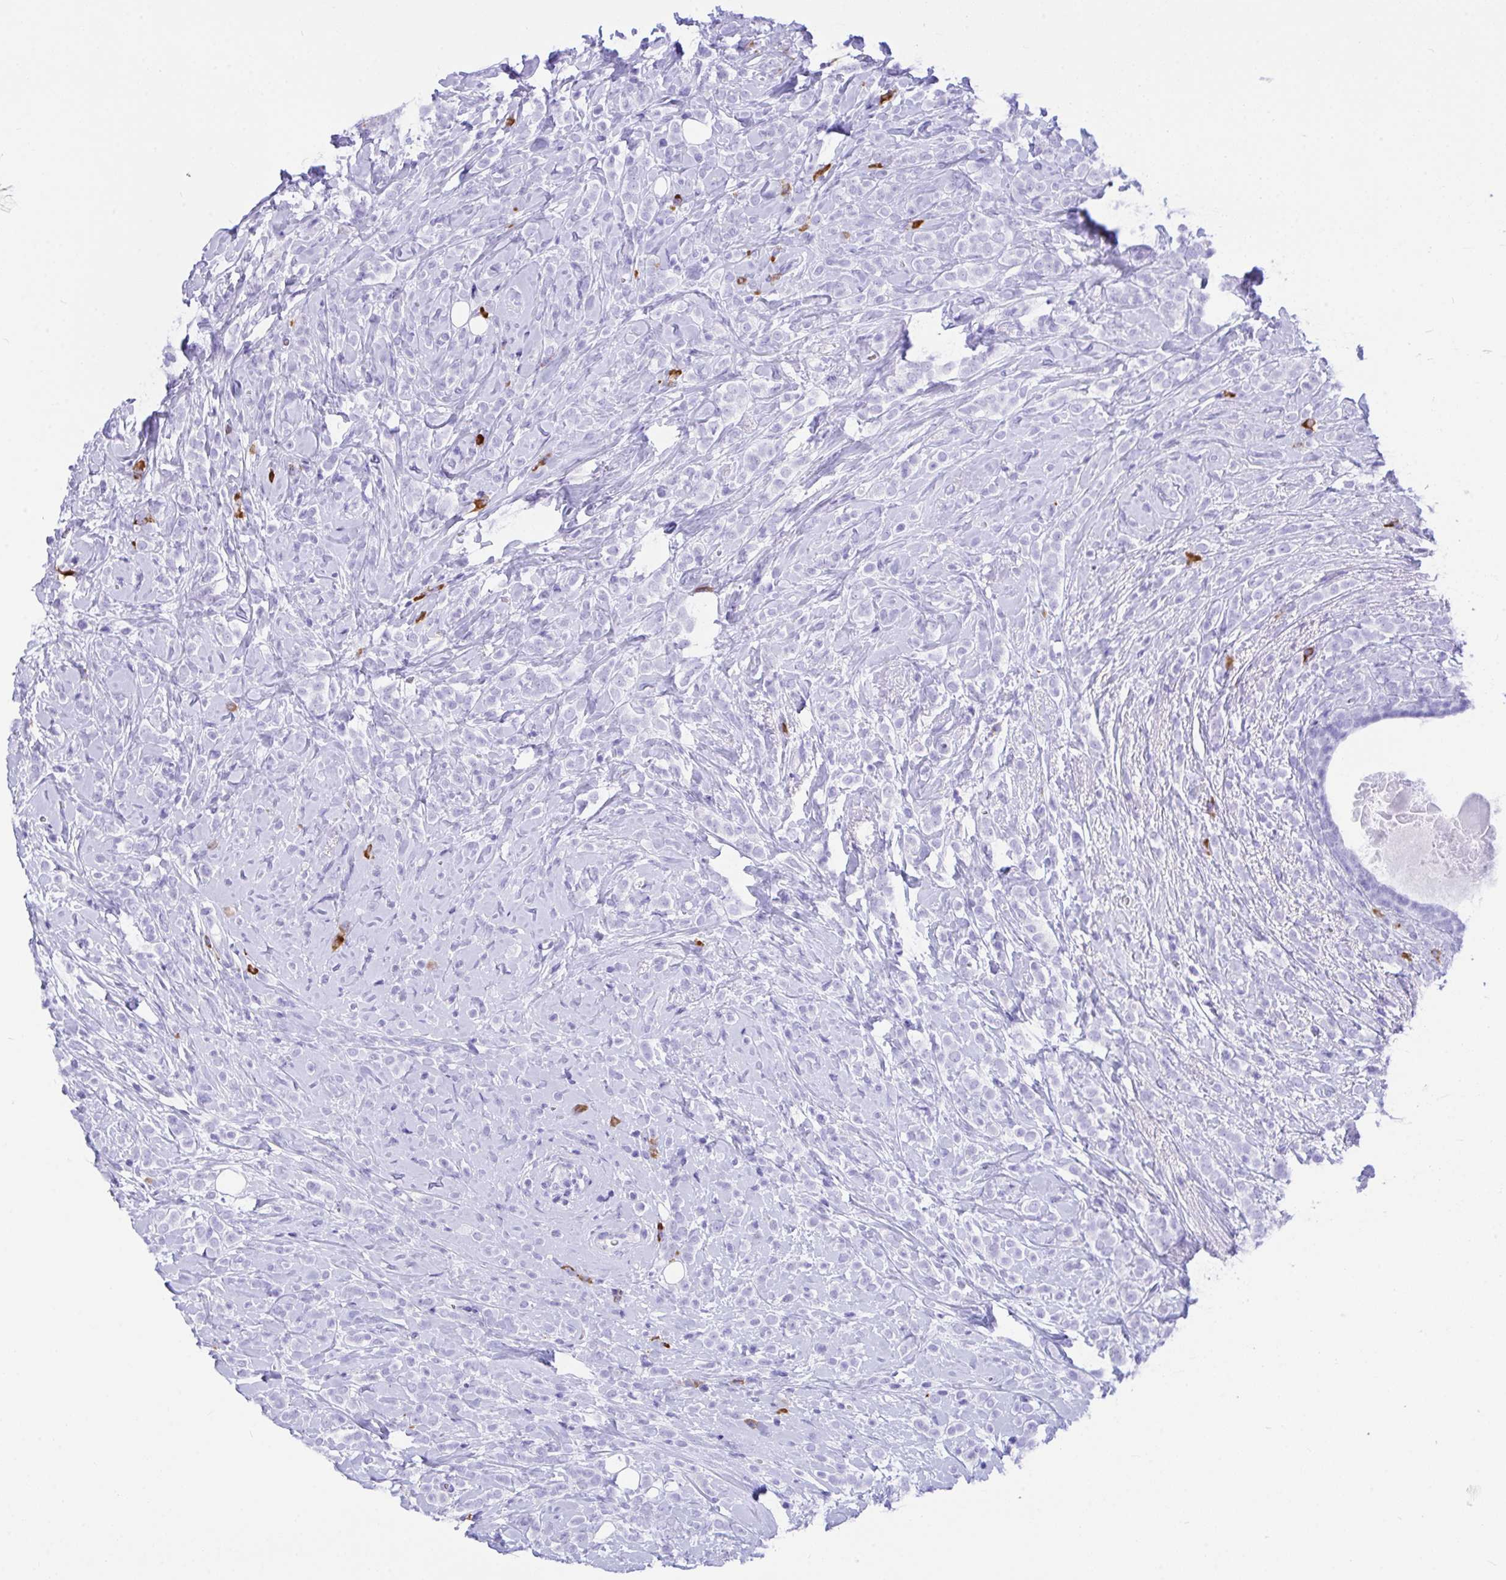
{"staining": {"intensity": "negative", "quantity": "none", "location": "none"}, "tissue": "breast cancer", "cell_type": "Tumor cells", "image_type": "cancer", "snomed": [{"axis": "morphology", "description": "Lobular carcinoma"}, {"axis": "topography", "description": "Breast"}], "caption": "IHC of human lobular carcinoma (breast) displays no staining in tumor cells. (Stains: DAB immunohistochemistry (IHC) with hematoxylin counter stain, Microscopy: brightfield microscopy at high magnification).", "gene": "BEST4", "patient": {"sex": "female", "age": 49}}